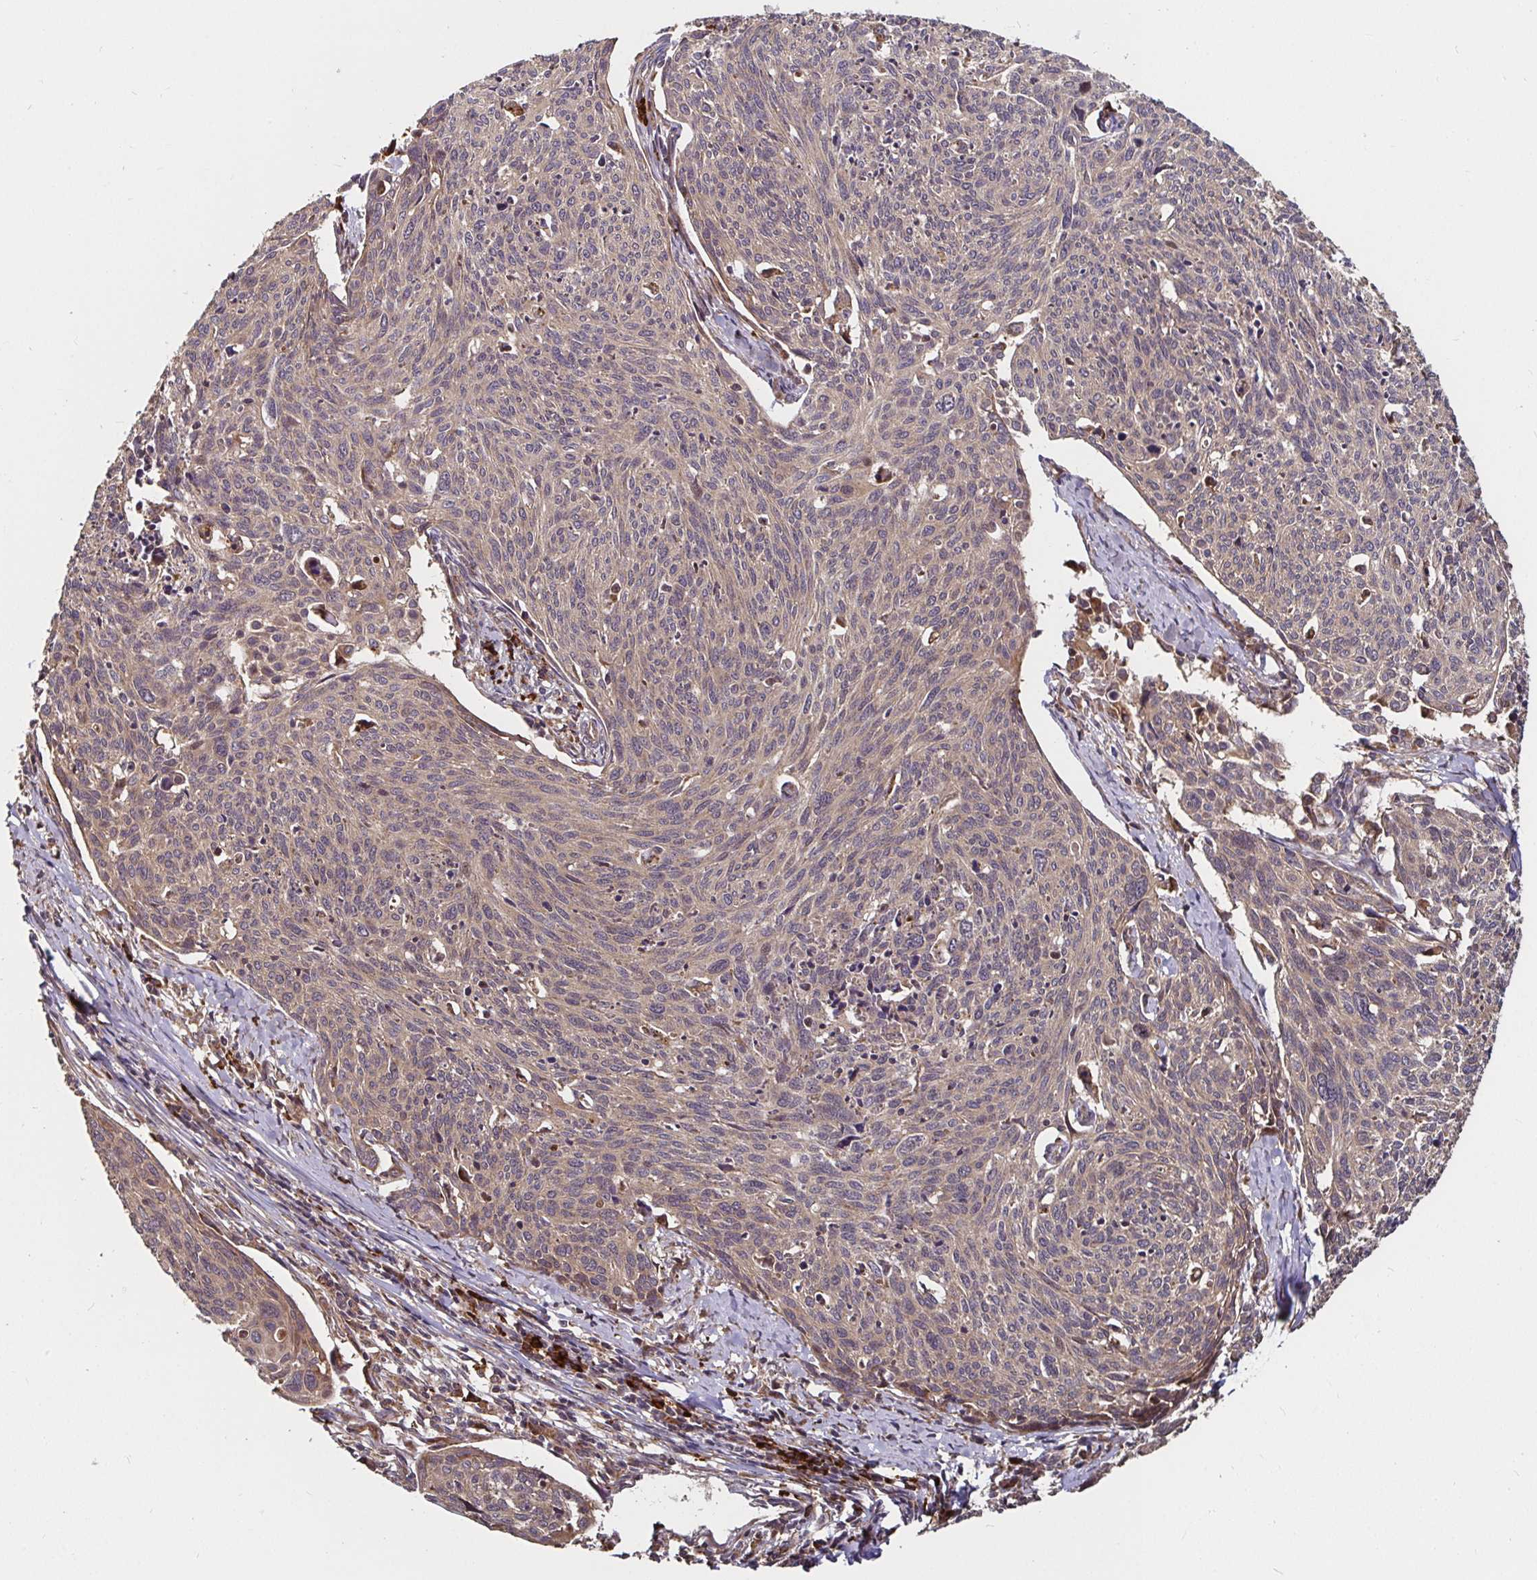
{"staining": {"intensity": "weak", "quantity": "25%-75%", "location": "cytoplasmic/membranous"}, "tissue": "cervical cancer", "cell_type": "Tumor cells", "image_type": "cancer", "snomed": [{"axis": "morphology", "description": "Squamous cell carcinoma, NOS"}, {"axis": "topography", "description": "Cervix"}], "caption": "Brown immunohistochemical staining in squamous cell carcinoma (cervical) demonstrates weak cytoplasmic/membranous positivity in about 25%-75% of tumor cells.", "gene": "MLST8", "patient": {"sex": "female", "age": 49}}